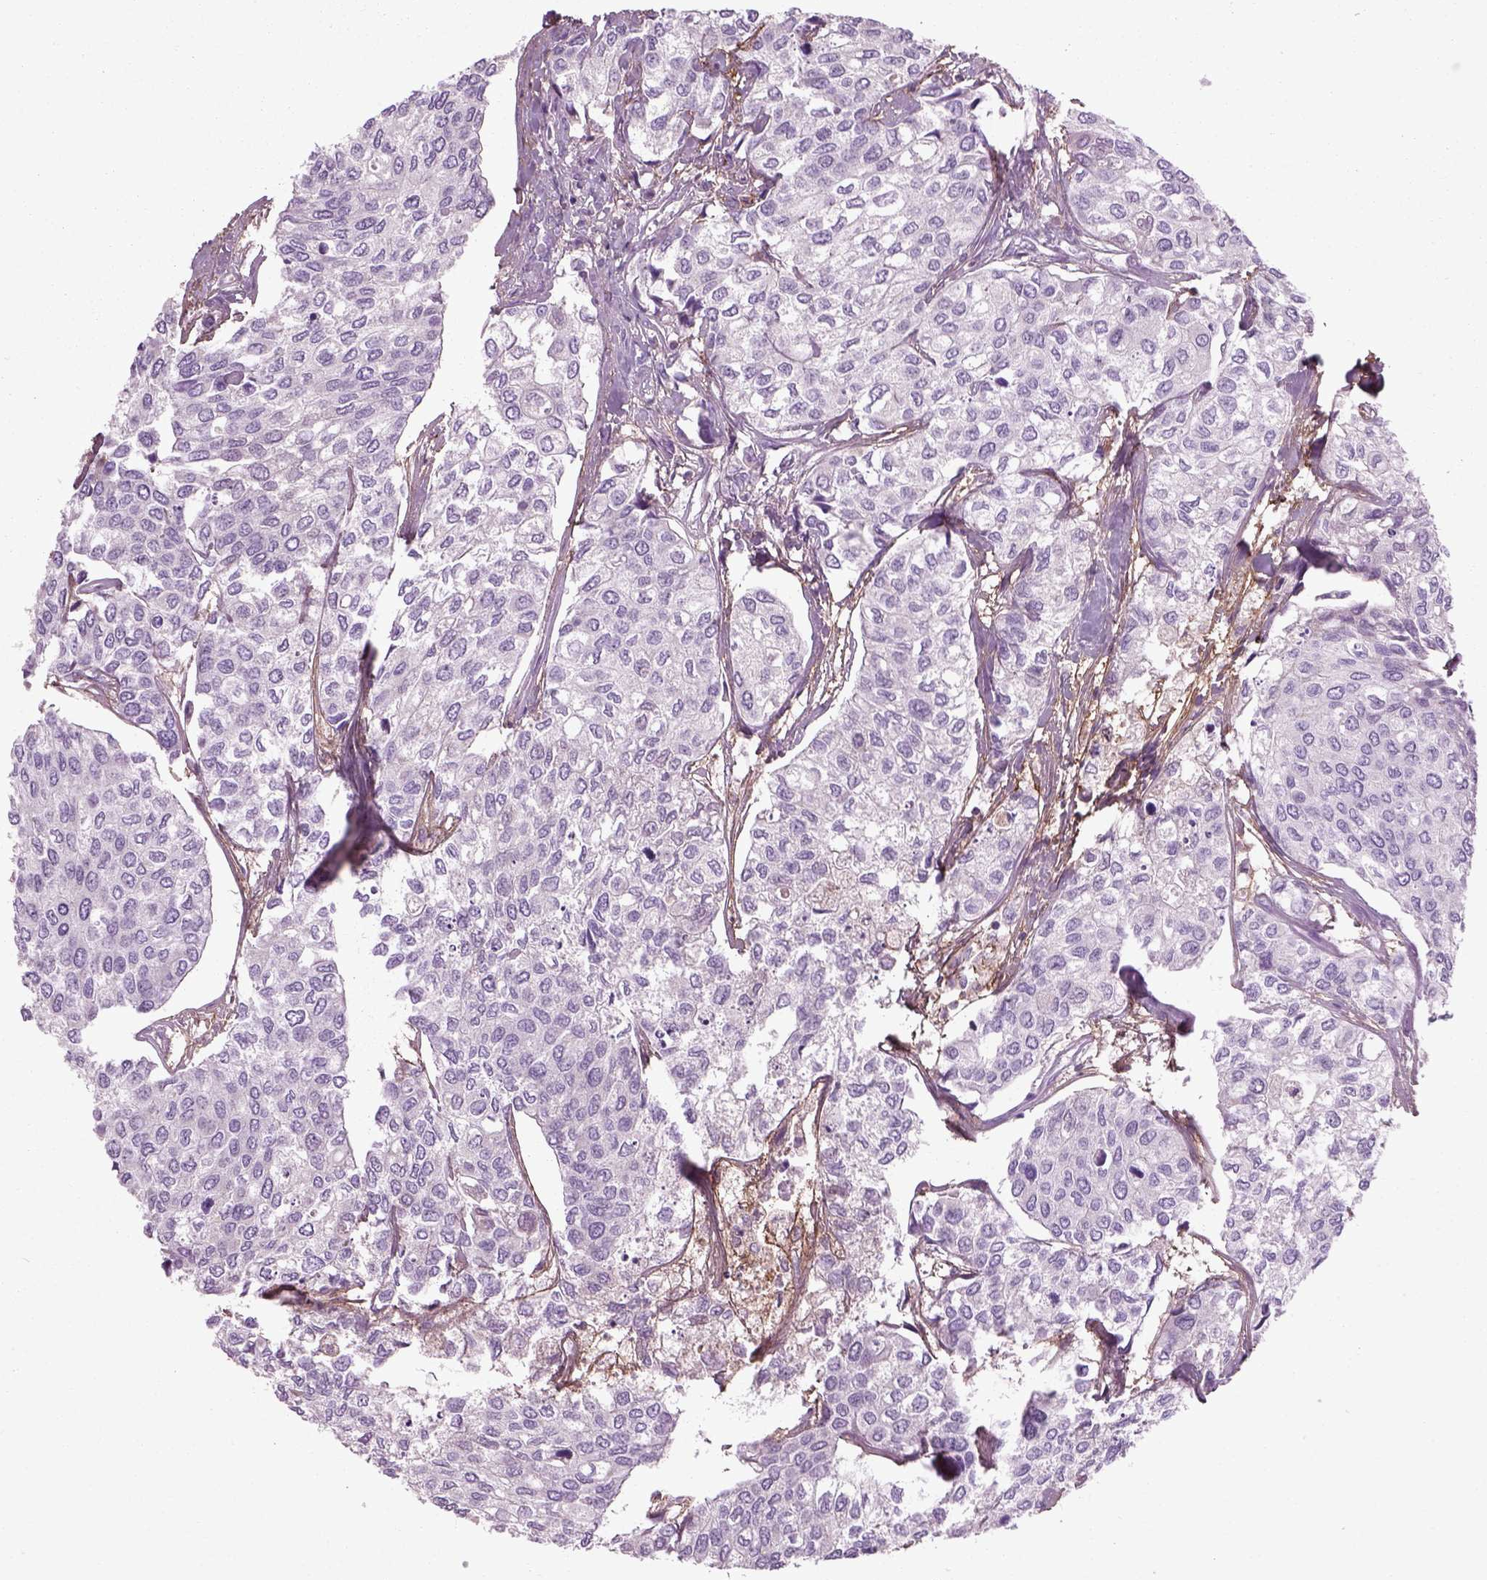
{"staining": {"intensity": "negative", "quantity": "none", "location": "none"}, "tissue": "urothelial cancer", "cell_type": "Tumor cells", "image_type": "cancer", "snomed": [{"axis": "morphology", "description": "Urothelial carcinoma, High grade"}, {"axis": "topography", "description": "Urinary bladder"}], "caption": "Tumor cells show no significant protein positivity in urothelial carcinoma (high-grade).", "gene": "EMILIN2", "patient": {"sex": "male", "age": 73}}